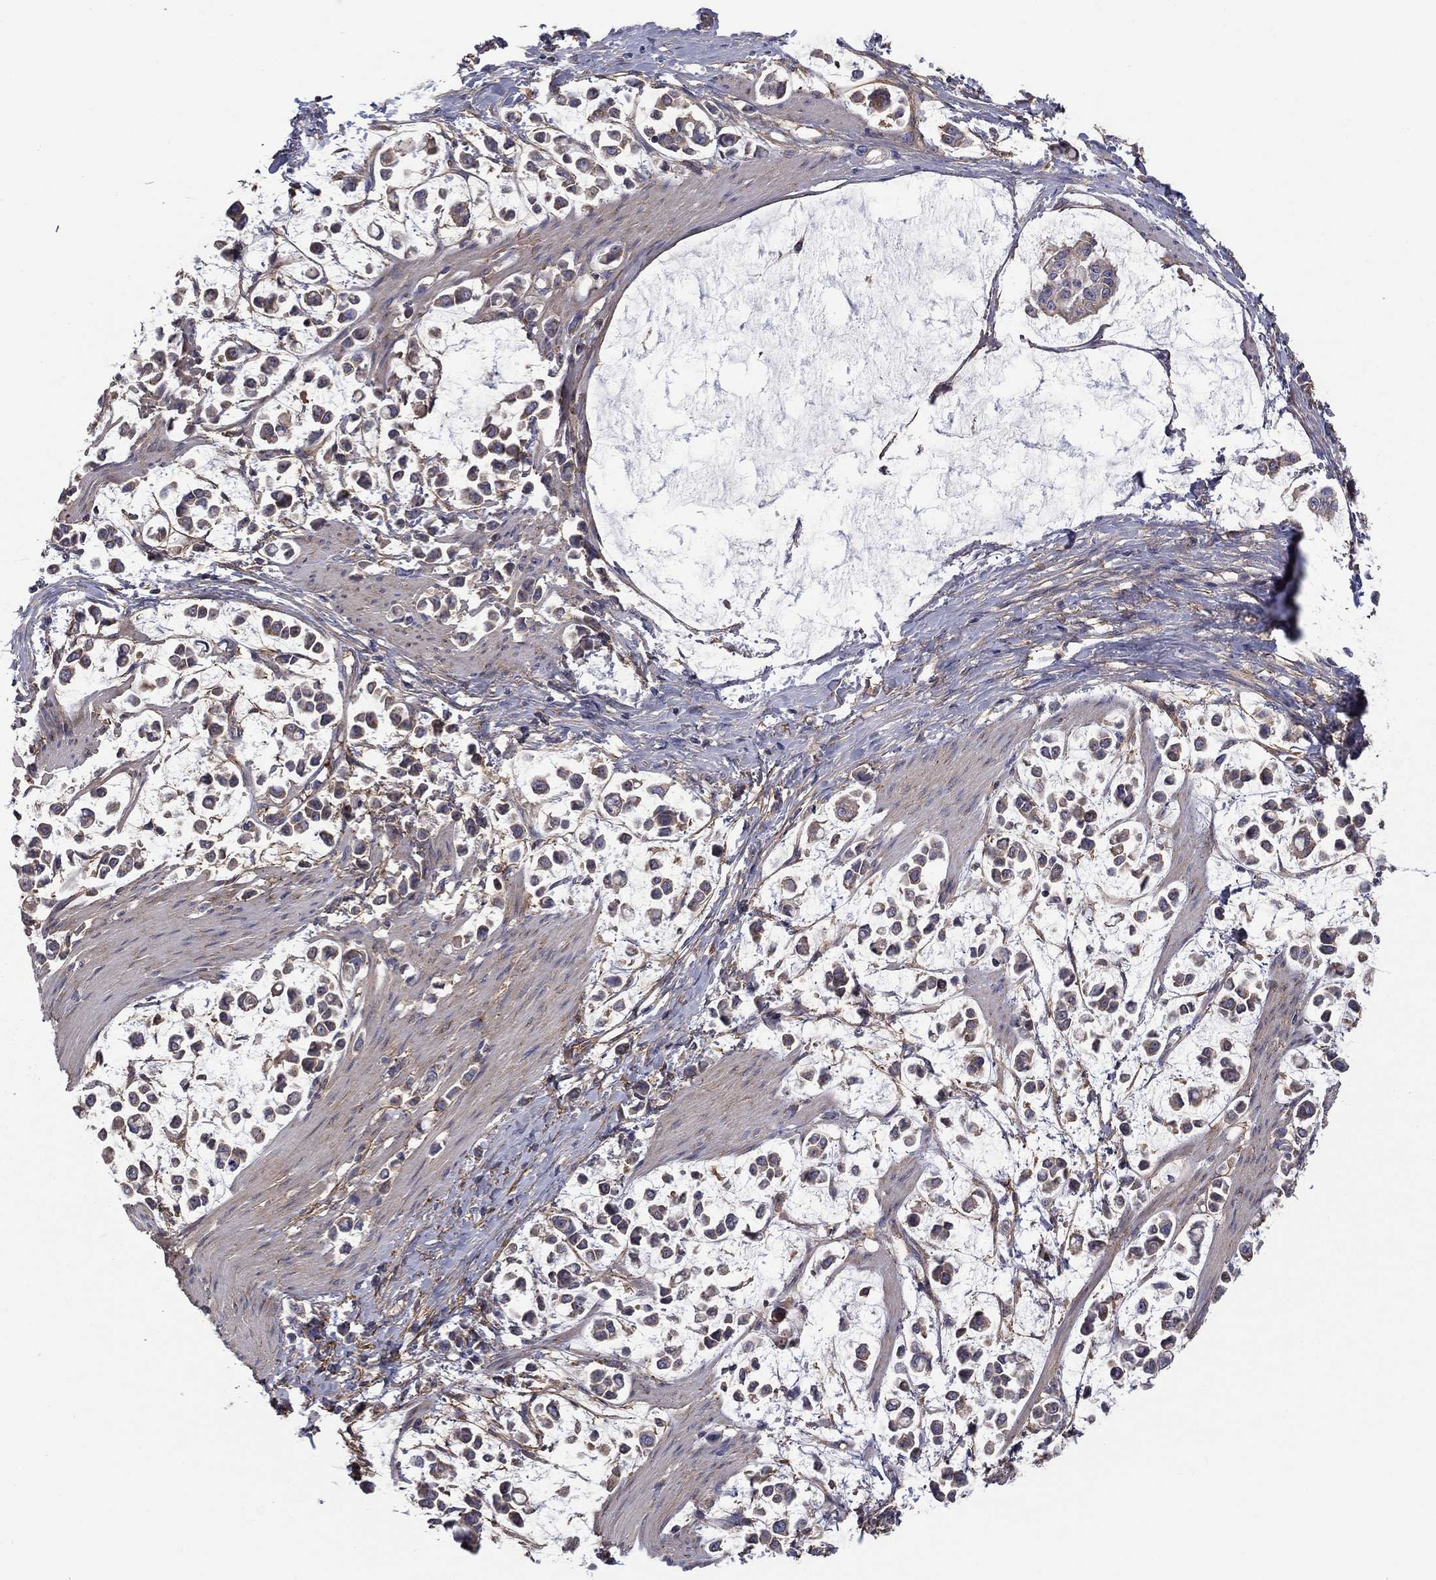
{"staining": {"intensity": "negative", "quantity": "none", "location": "none"}, "tissue": "stomach cancer", "cell_type": "Tumor cells", "image_type": "cancer", "snomed": [{"axis": "morphology", "description": "Adenocarcinoma, NOS"}, {"axis": "topography", "description": "Stomach"}], "caption": "An immunohistochemistry (IHC) micrograph of stomach adenocarcinoma is shown. There is no staining in tumor cells of stomach adenocarcinoma. (DAB (3,3'-diaminobenzidine) IHC visualized using brightfield microscopy, high magnification).", "gene": "RNF123", "patient": {"sex": "male", "age": 82}}